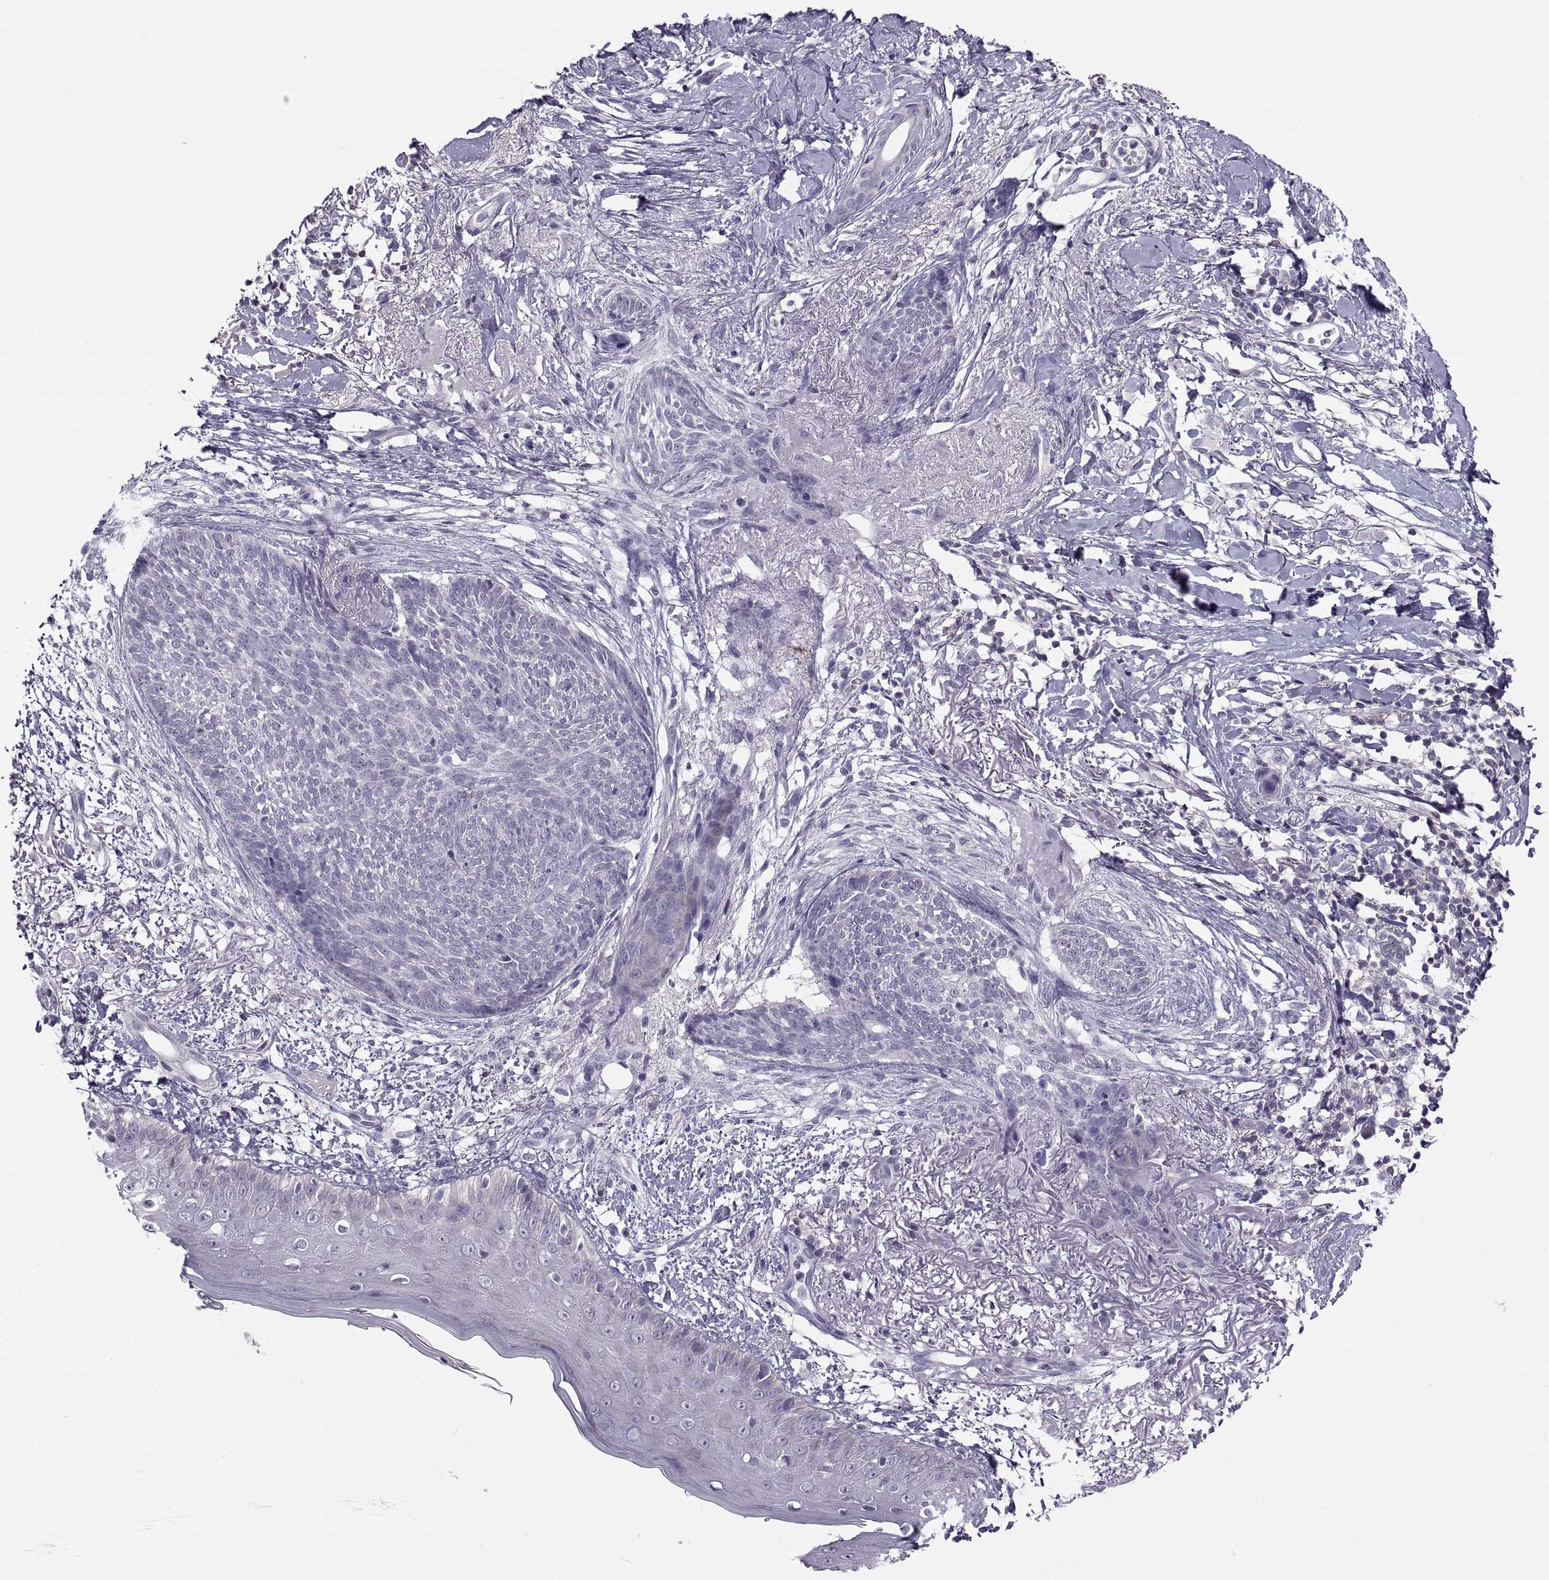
{"staining": {"intensity": "negative", "quantity": "none", "location": "none"}, "tissue": "skin cancer", "cell_type": "Tumor cells", "image_type": "cancer", "snomed": [{"axis": "morphology", "description": "Normal tissue, NOS"}, {"axis": "morphology", "description": "Basal cell carcinoma"}, {"axis": "topography", "description": "Skin"}], "caption": "Immunohistochemical staining of human skin cancer reveals no significant staining in tumor cells.", "gene": "TTC21A", "patient": {"sex": "male", "age": 84}}